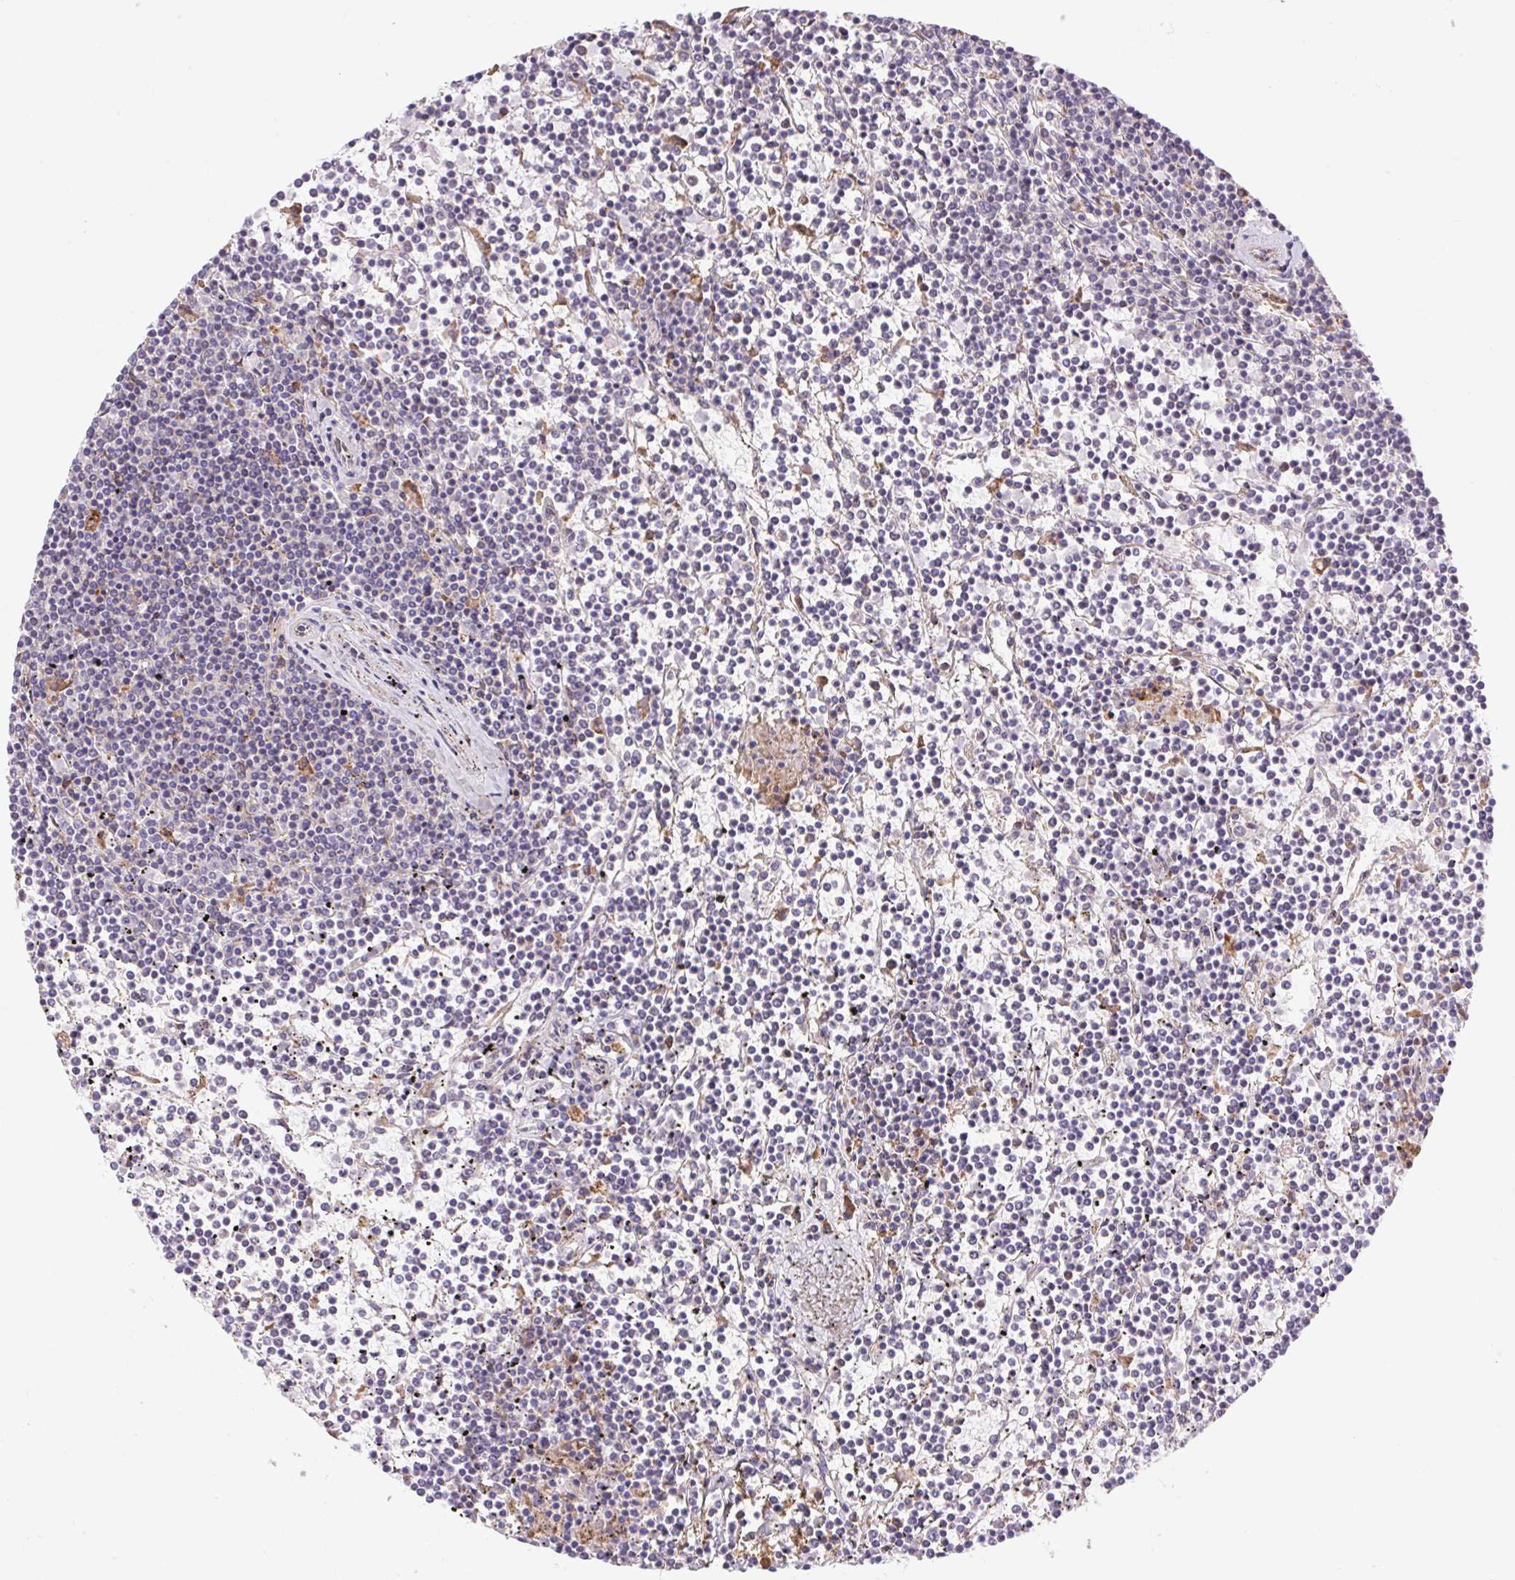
{"staining": {"intensity": "negative", "quantity": "none", "location": "none"}, "tissue": "lymphoma", "cell_type": "Tumor cells", "image_type": "cancer", "snomed": [{"axis": "morphology", "description": "Malignant lymphoma, non-Hodgkin's type, Low grade"}, {"axis": "topography", "description": "Spleen"}], "caption": "Tumor cells show no significant expression in lymphoma.", "gene": "KLHL20", "patient": {"sex": "female", "age": 19}}